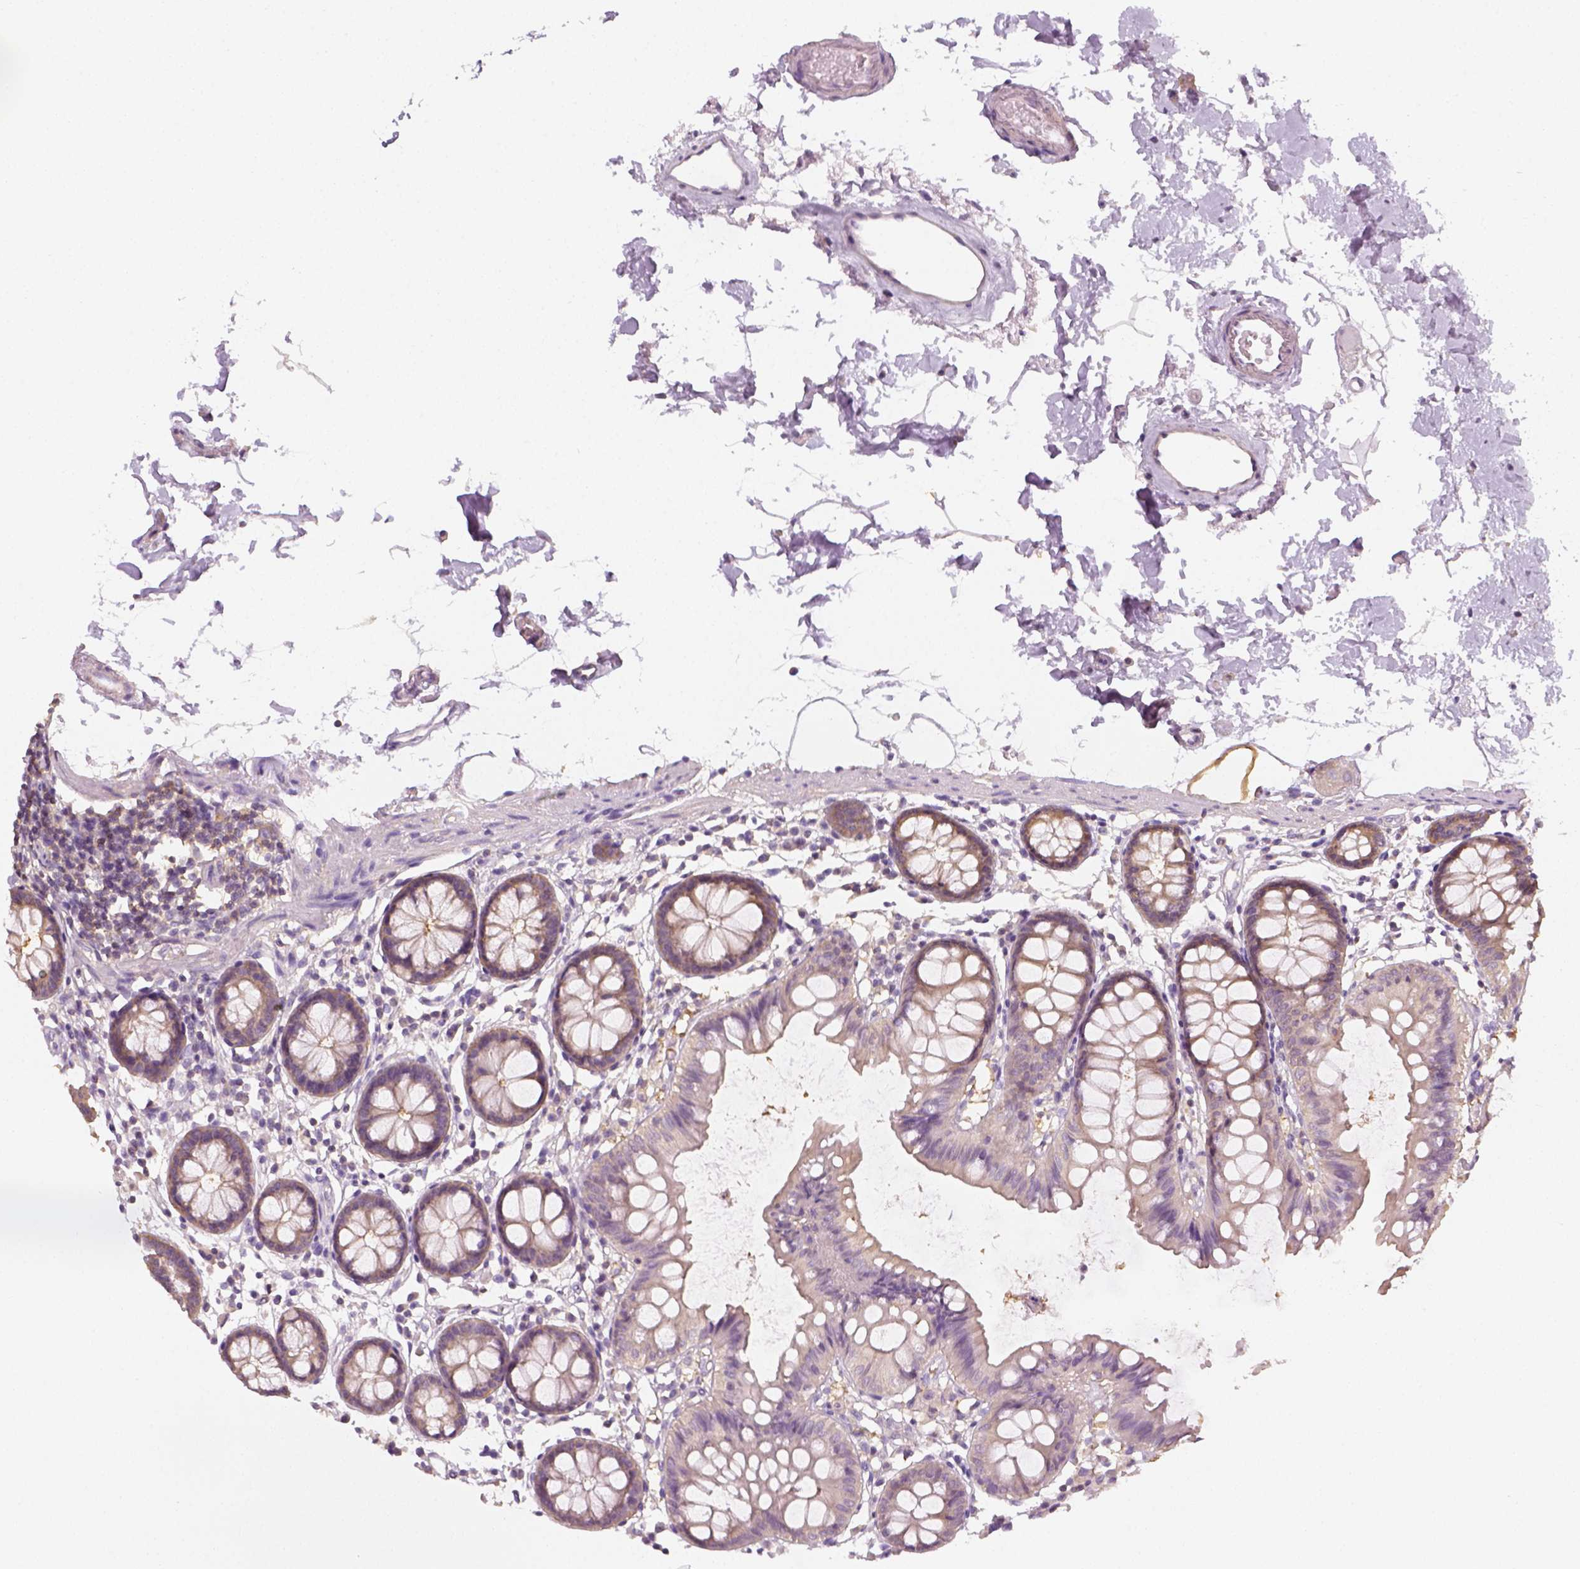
{"staining": {"intensity": "negative", "quantity": "none", "location": "none"}, "tissue": "colon", "cell_type": "Endothelial cells", "image_type": "normal", "snomed": [{"axis": "morphology", "description": "Normal tissue, NOS"}, {"axis": "topography", "description": "Colon"}], "caption": "Protein analysis of benign colon shows no significant expression in endothelial cells. (DAB immunohistochemistry (IHC) visualized using brightfield microscopy, high magnification).", "gene": "EPHB1", "patient": {"sex": "female", "age": 84}}